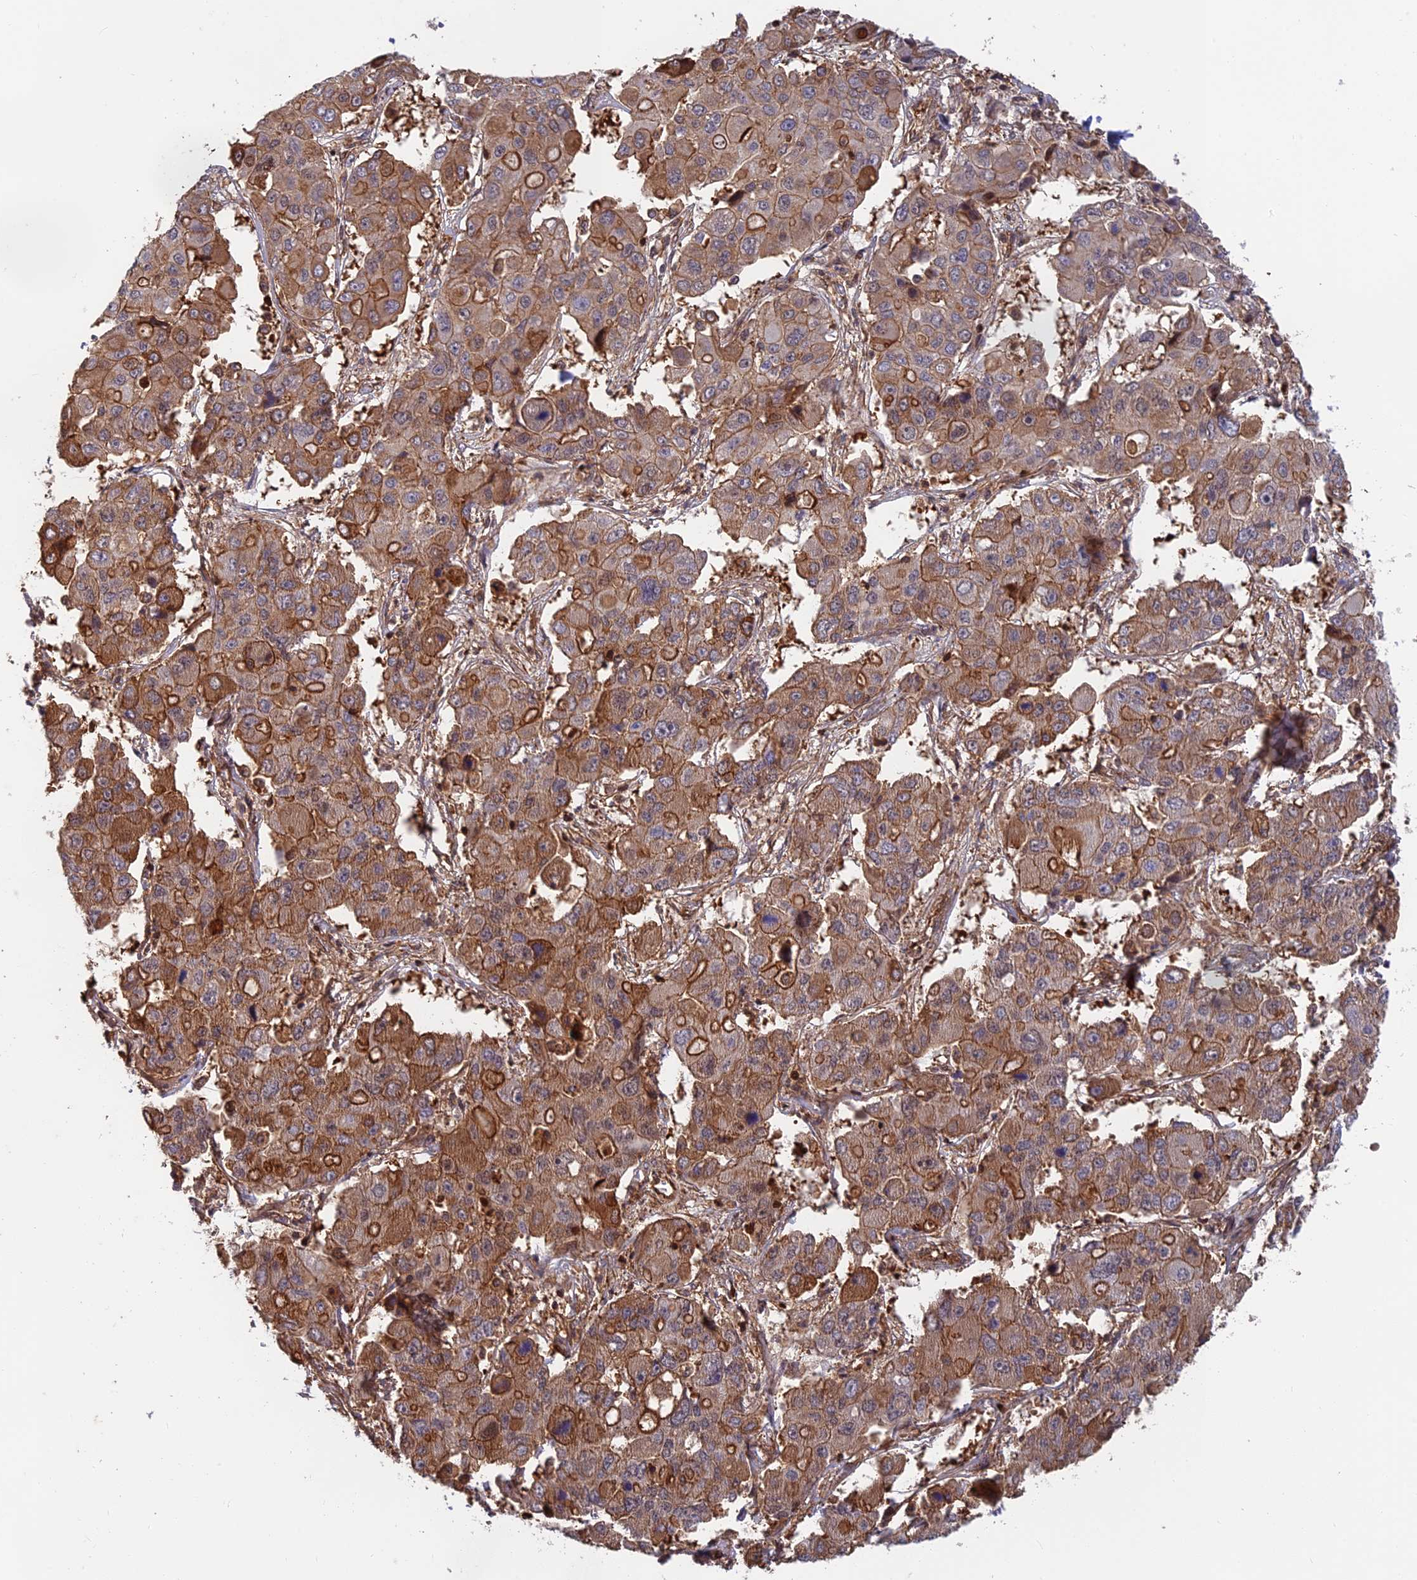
{"staining": {"intensity": "moderate", "quantity": "25%-75%", "location": "cytoplasmic/membranous,nuclear"}, "tissue": "liver cancer", "cell_type": "Tumor cells", "image_type": "cancer", "snomed": [{"axis": "morphology", "description": "Cholangiocarcinoma"}, {"axis": "topography", "description": "Liver"}], "caption": "Immunohistochemical staining of cholangiocarcinoma (liver) shows medium levels of moderate cytoplasmic/membranous and nuclear protein expression in about 25%-75% of tumor cells.", "gene": "OSBPL1A", "patient": {"sex": "male", "age": 67}}